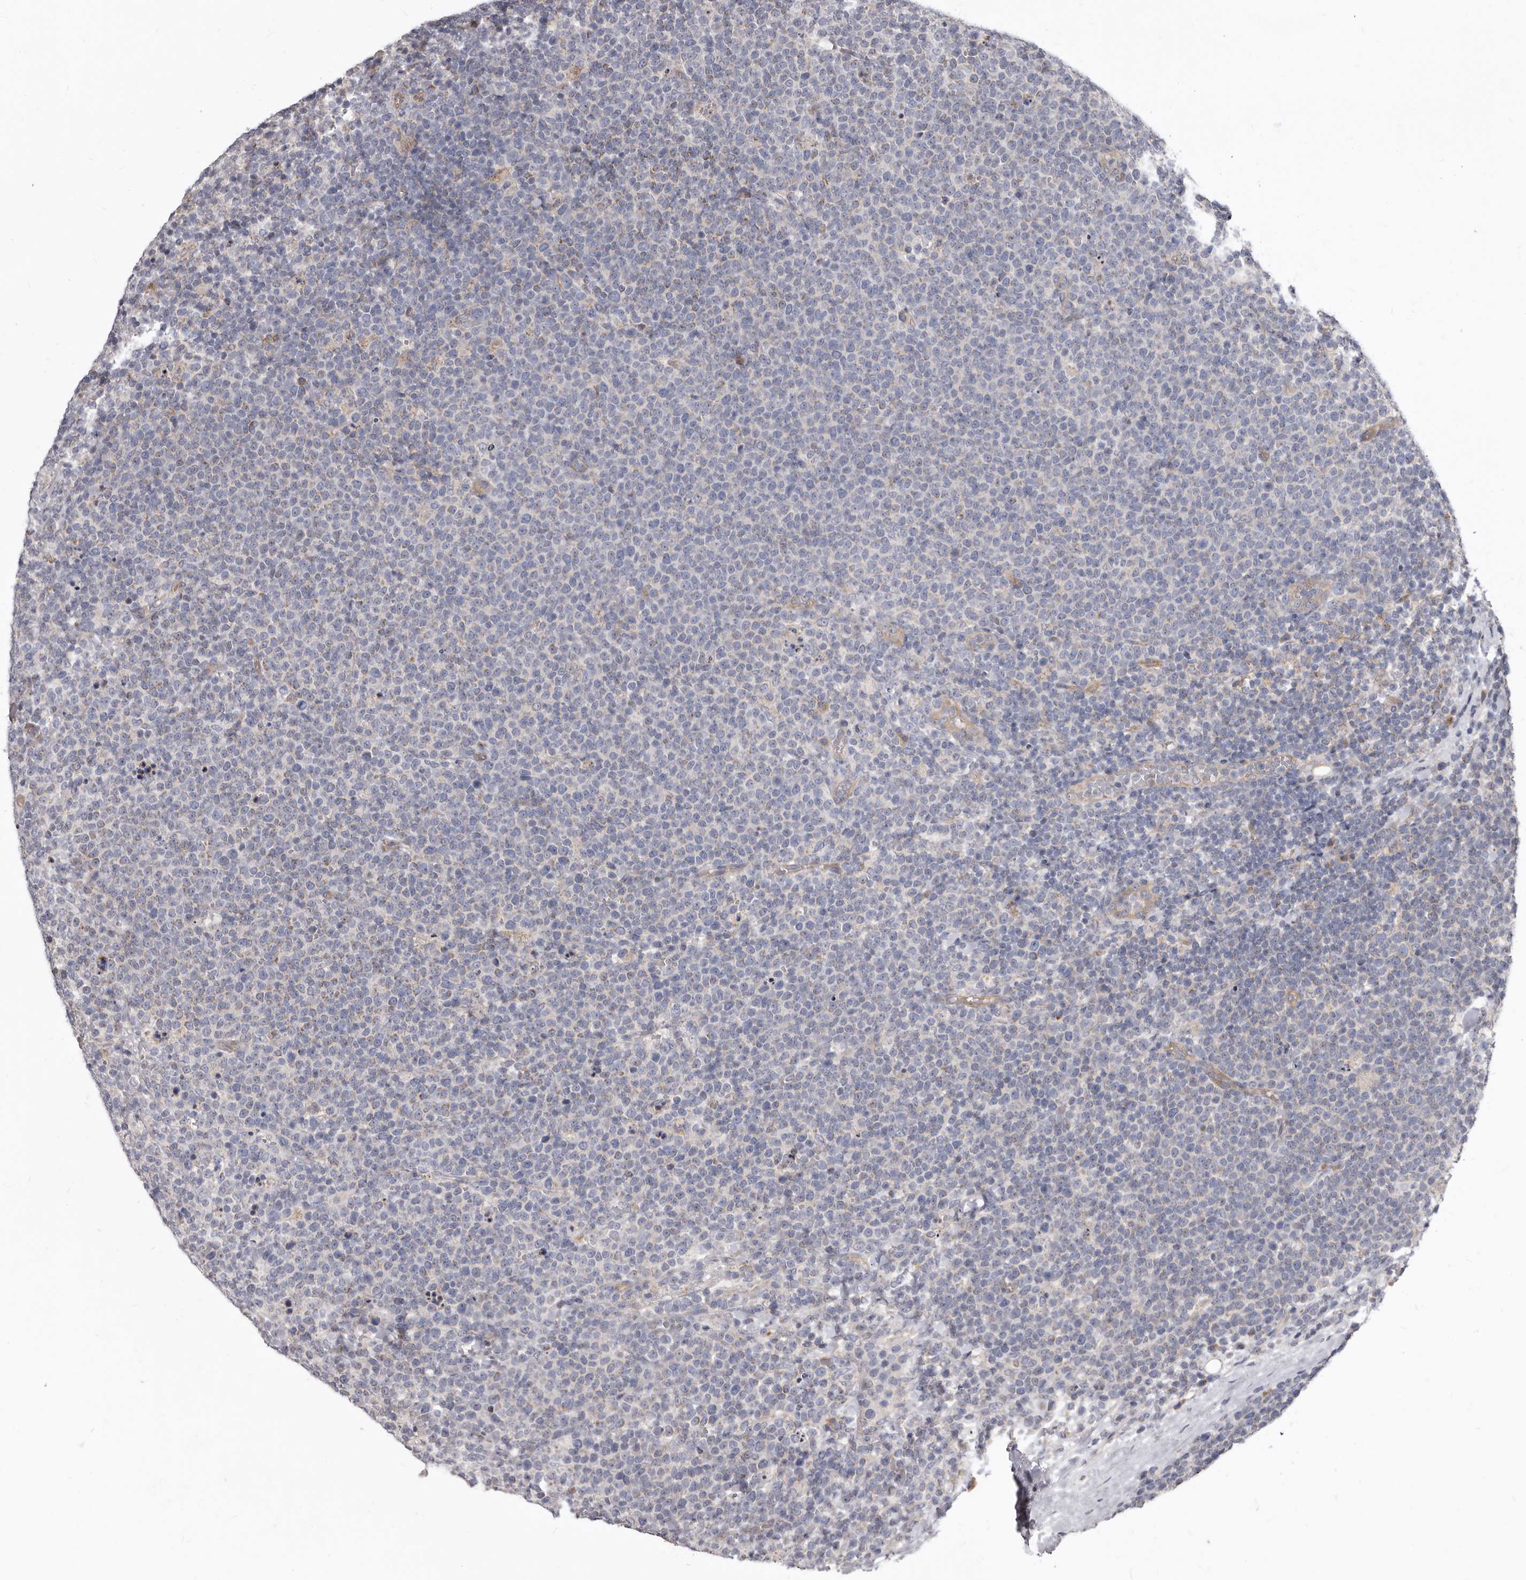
{"staining": {"intensity": "weak", "quantity": "<25%", "location": "cytoplasmic/membranous"}, "tissue": "lymphoma", "cell_type": "Tumor cells", "image_type": "cancer", "snomed": [{"axis": "morphology", "description": "Malignant lymphoma, non-Hodgkin's type, High grade"}, {"axis": "topography", "description": "Lymph node"}], "caption": "IHC micrograph of neoplastic tissue: high-grade malignant lymphoma, non-Hodgkin's type stained with DAB (3,3'-diaminobenzidine) shows no significant protein positivity in tumor cells.", "gene": "FMO2", "patient": {"sex": "male", "age": 61}}